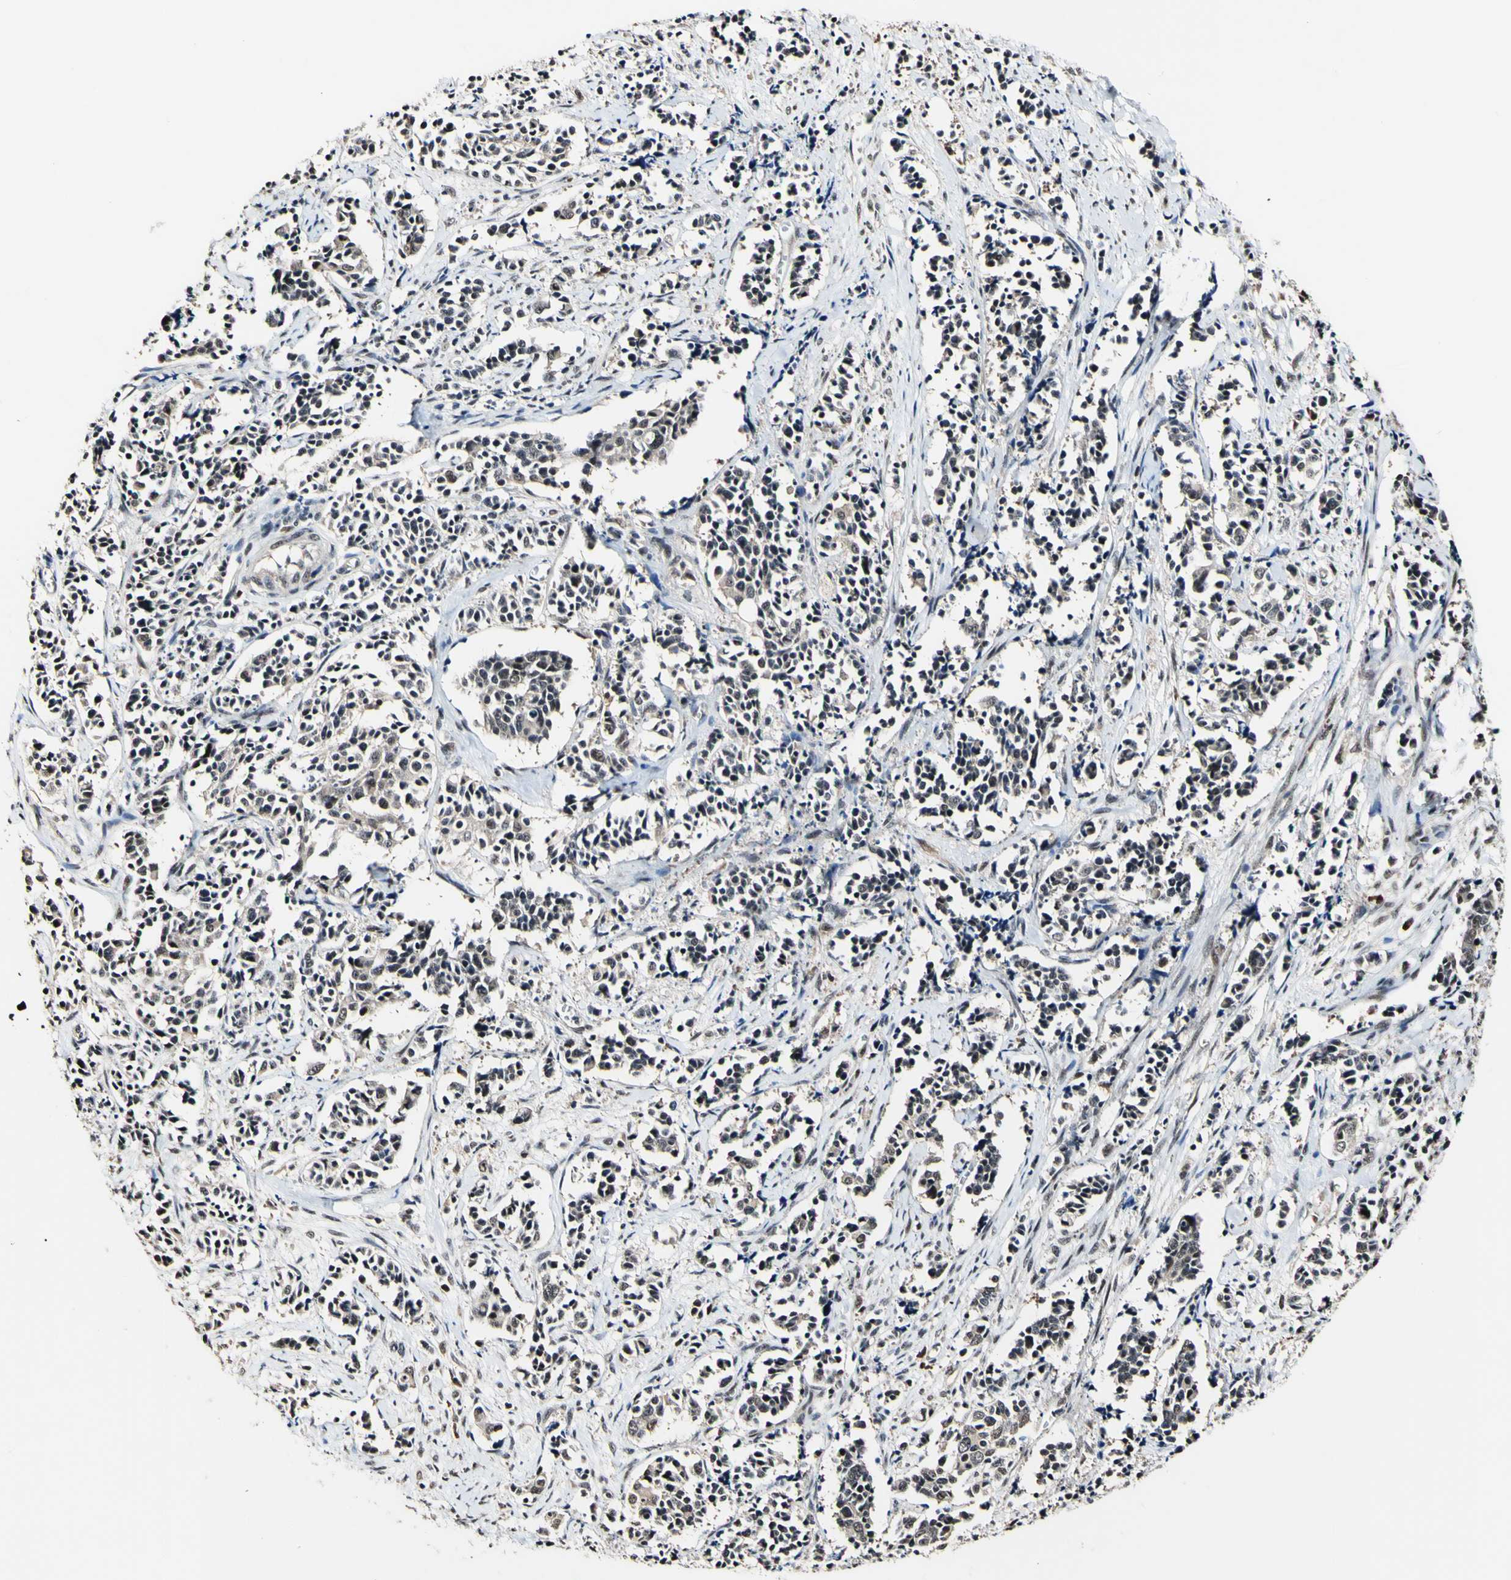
{"staining": {"intensity": "weak", "quantity": ">75%", "location": "cytoplasmic/membranous,nuclear"}, "tissue": "cervical cancer", "cell_type": "Tumor cells", "image_type": "cancer", "snomed": [{"axis": "morphology", "description": "Normal tissue, NOS"}, {"axis": "morphology", "description": "Squamous cell carcinoma, NOS"}, {"axis": "topography", "description": "Cervix"}], "caption": "Protein analysis of squamous cell carcinoma (cervical) tissue exhibits weak cytoplasmic/membranous and nuclear expression in about >75% of tumor cells. The staining was performed using DAB to visualize the protein expression in brown, while the nuclei were stained in blue with hematoxylin (Magnification: 20x).", "gene": "PSMD10", "patient": {"sex": "female", "age": 35}}